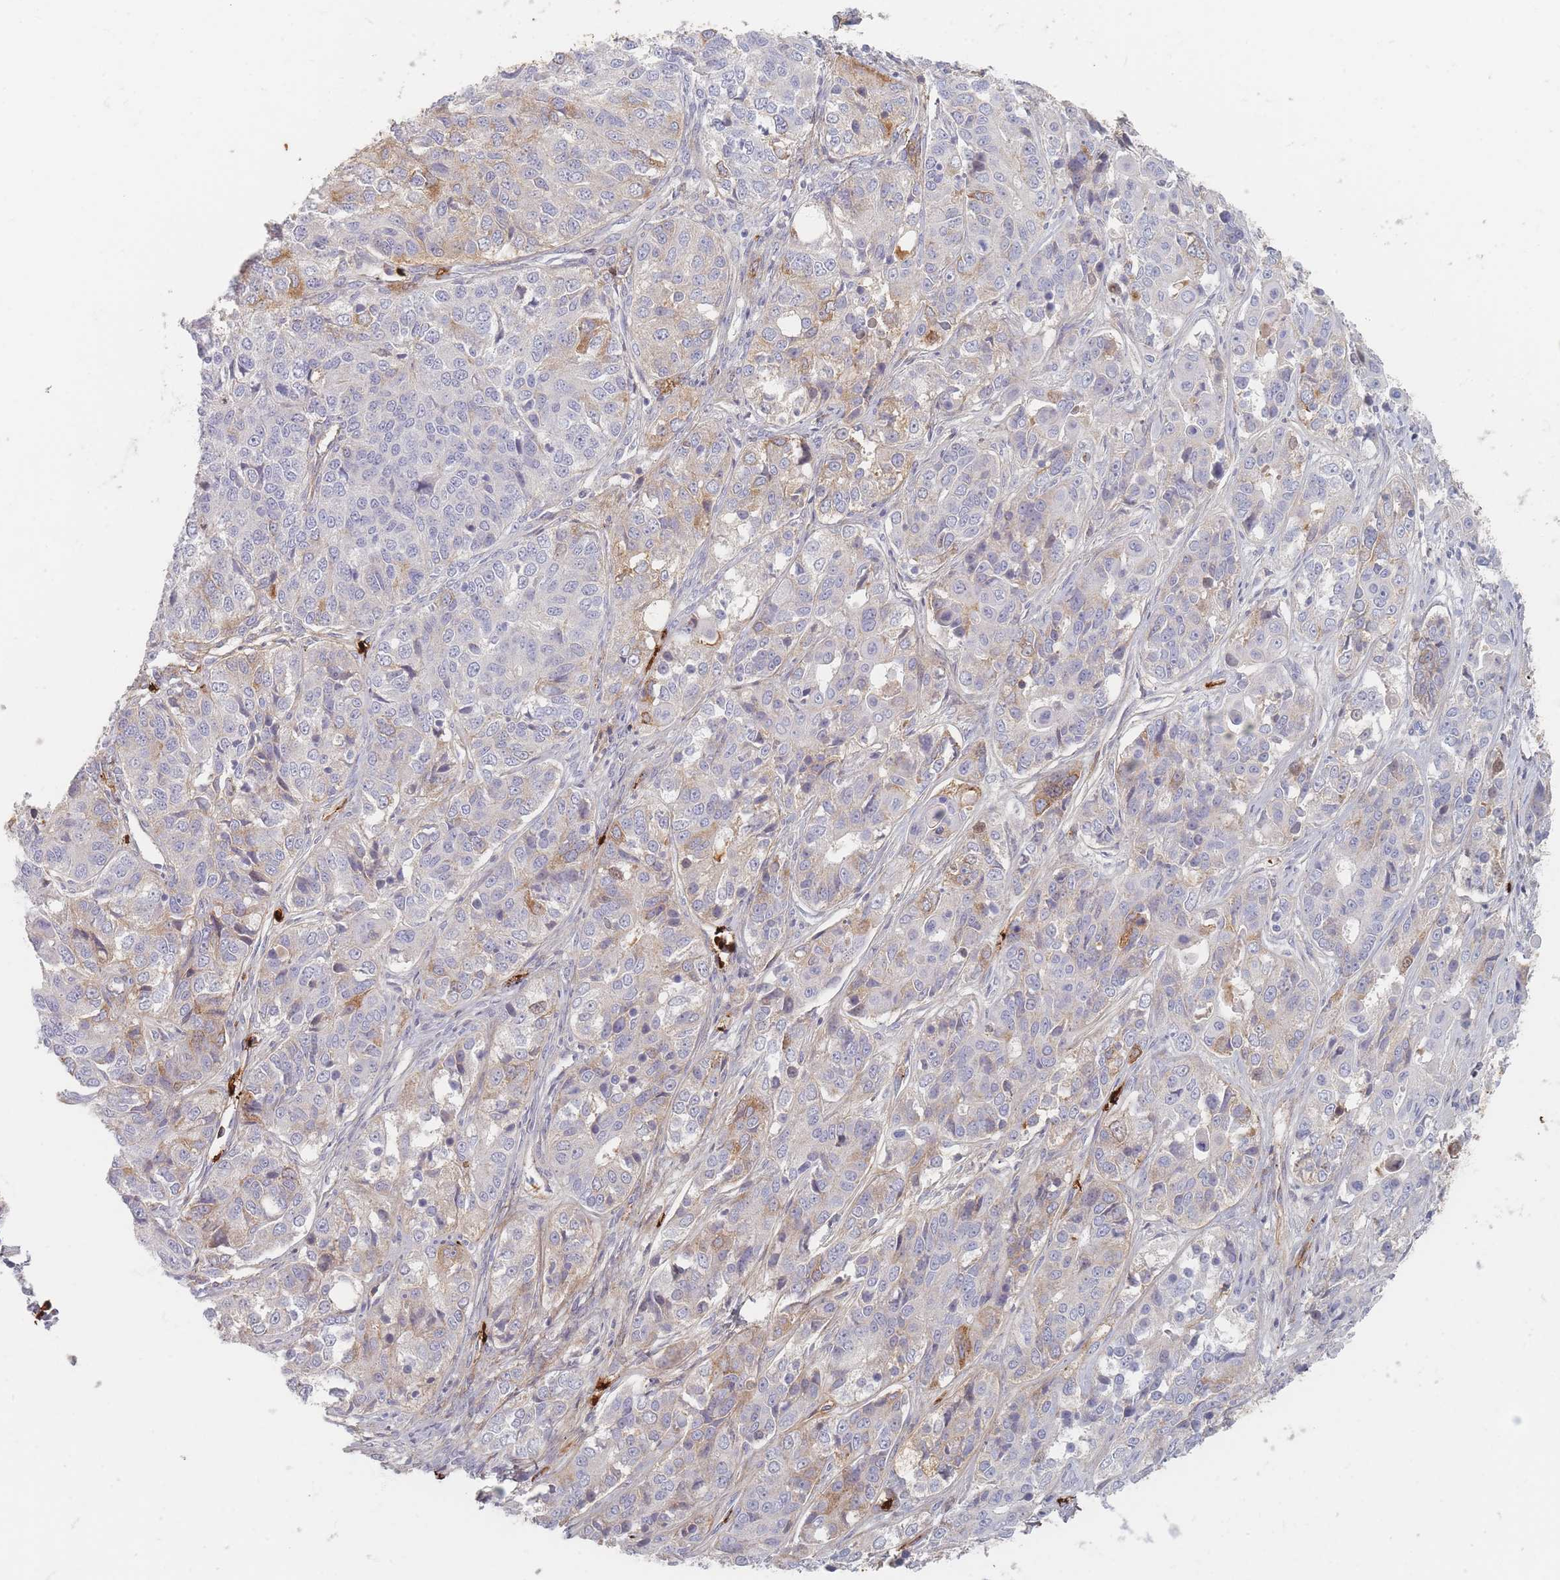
{"staining": {"intensity": "moderate", "quantity": "<25%", "location": "cytoplasmic/membranous"}, "tissue": "ovarian cancer", "cell_type": "Tumor cells", "image_type": "cancer", "snomed": [{"axis": "morphology", "description": "Carcinoma, endometroid"}, {"axis": "topography", "description": "Ovary"}], "caption": "A brown stain shows moderate cytoplasmic/membranous positivity of a protein in human endometroid carcinoma (ovarian) tumor cells. (DAB IHC, brown staining for protein, blue staining for nuclei).", "gene": "SLC2A6", "patient": {"sex": "female", "age": 51}}